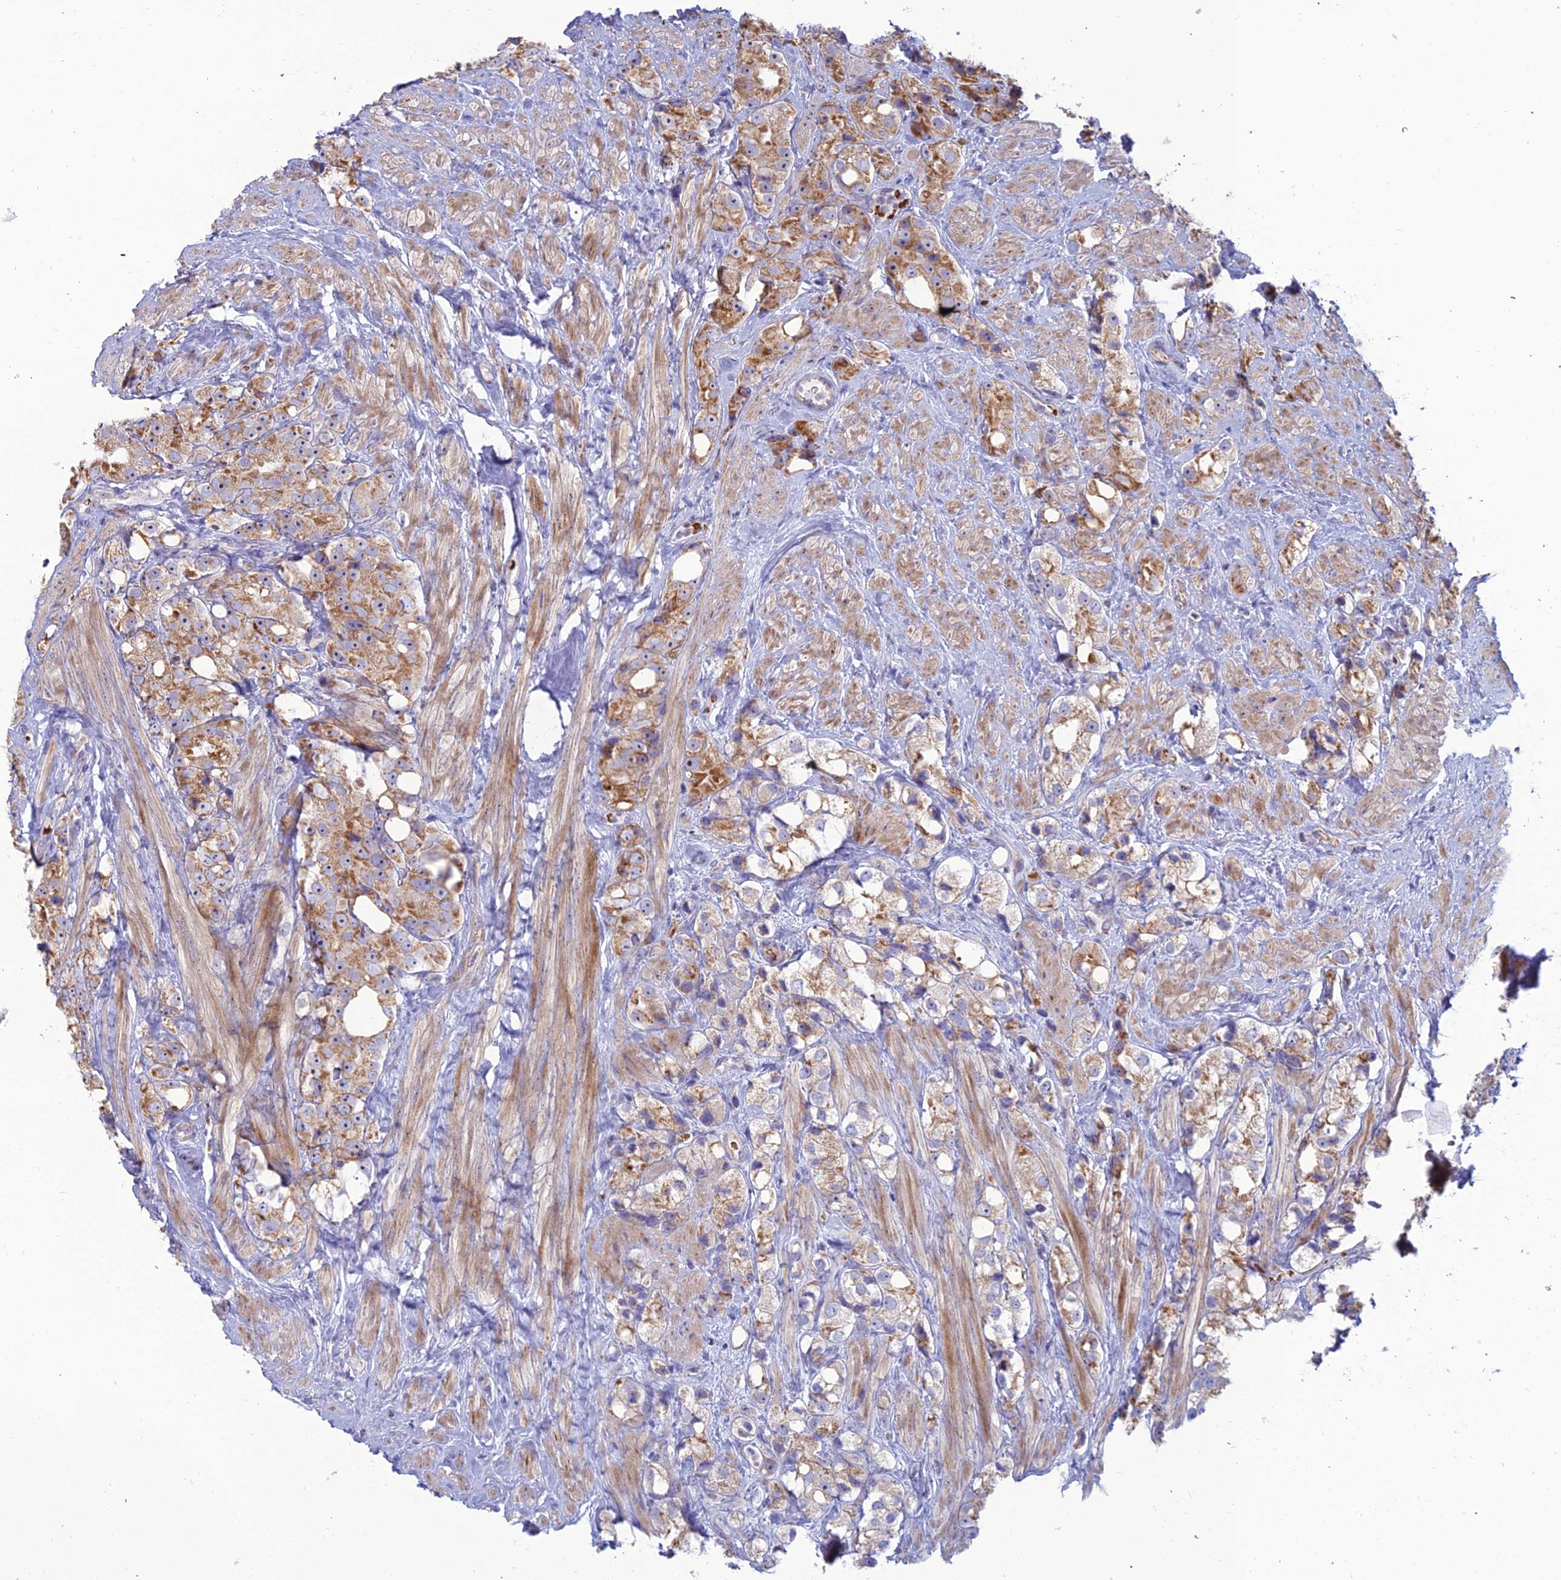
{"staining": {"intensity": "moderate", "quantity": ">75%", "location": "cytoplasmic/membranous"}, "tissue": "prostate cancer", "cell_type": "Tumor cells", "image_type": "cancer", "snomed": [{"axis": "morphology", "description": "Adenocarcinoma, NOS"}, {"axis": "topography", "description": "Prostate"}], "caption": "Prostate adenocarcinoma tissue exhibits moderate cytoplasmic/membranous expression in about >75% of tumor cells, visualized by immunohistochemistry.", "gene": "SLC35F4", "patient": {"sex": "male", "age": 79}}